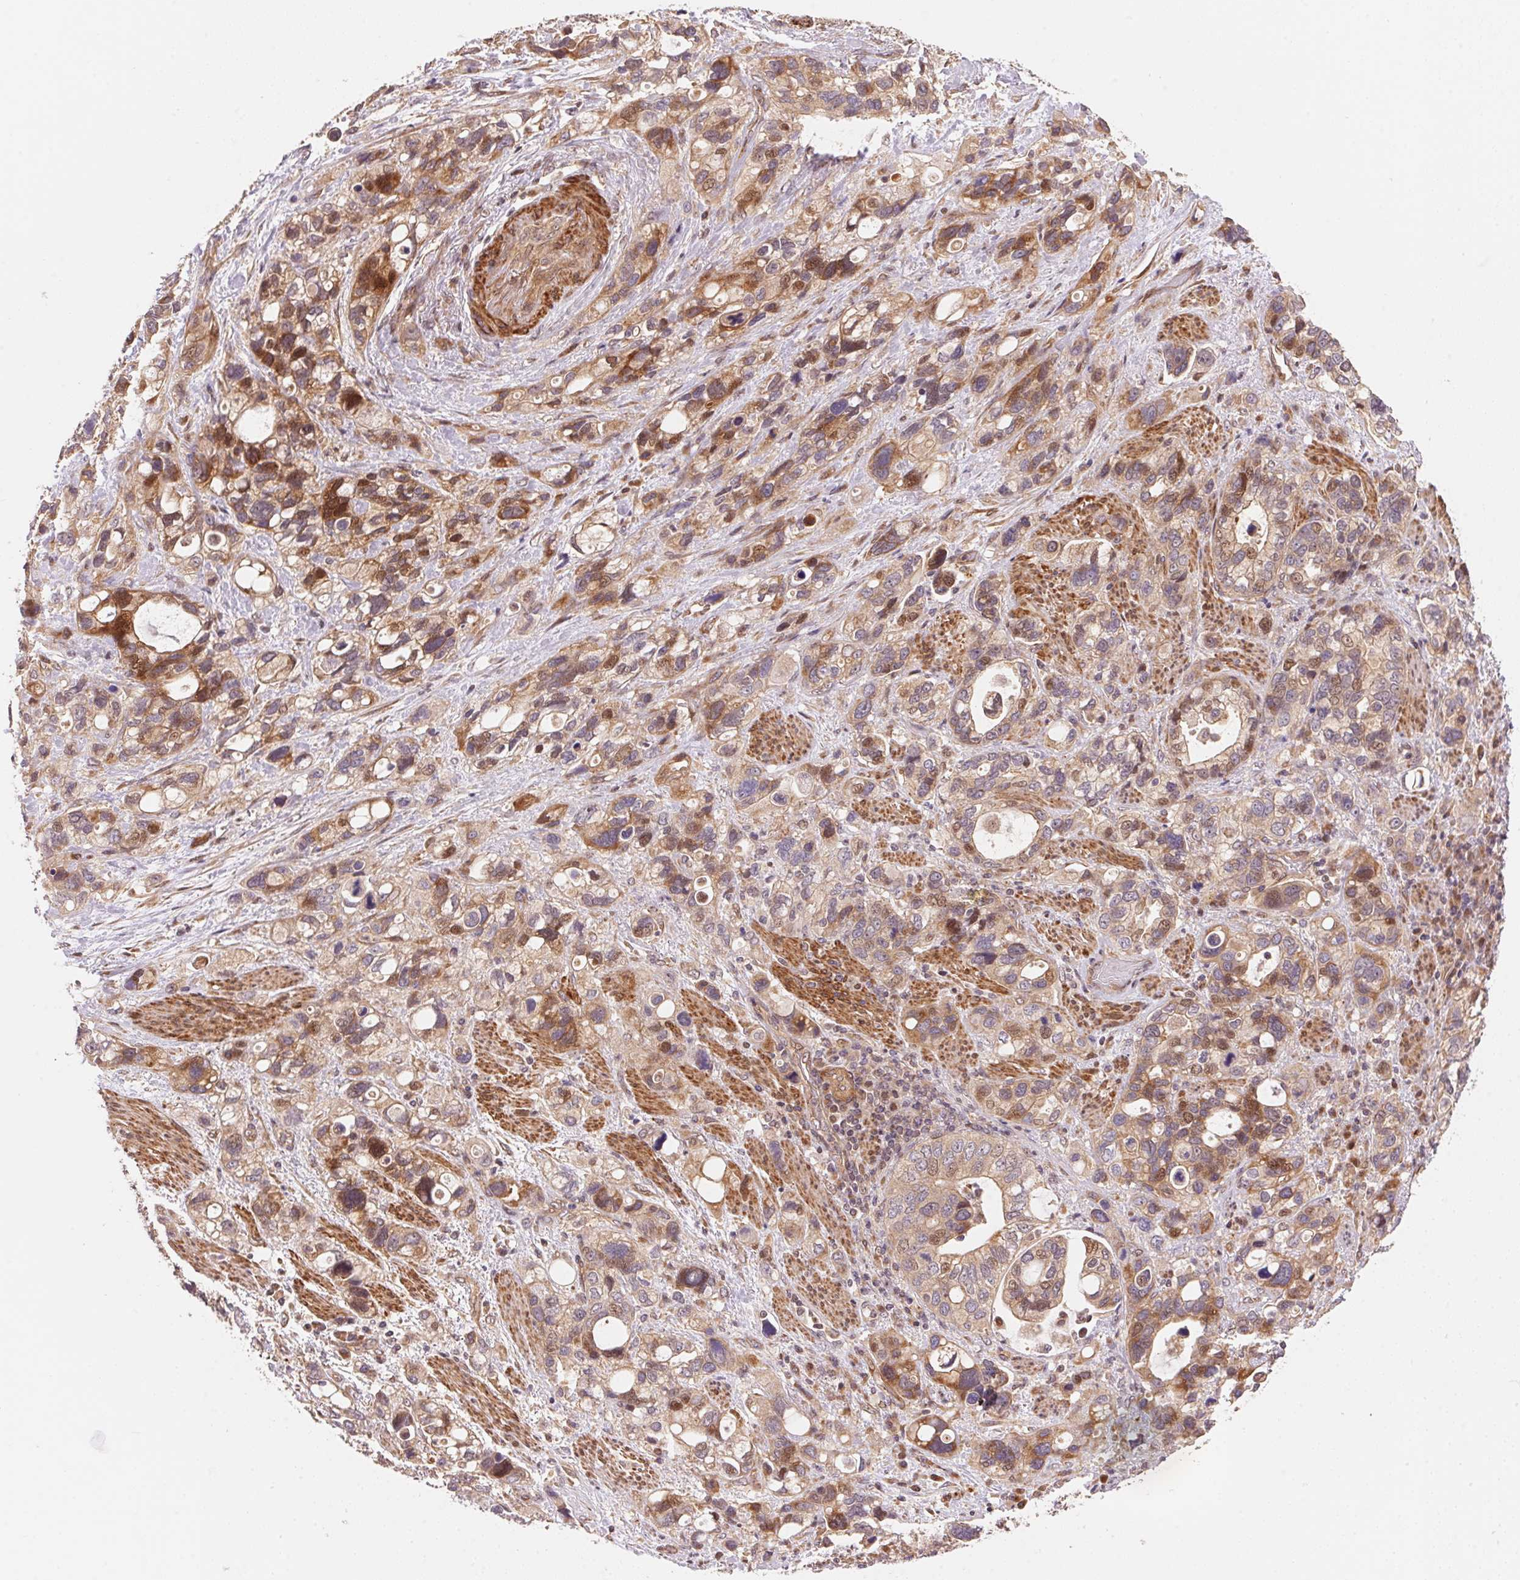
{"staining": {"intensity": "moderate", "quantity": "25%-75%", "location": "cytoplasmic/membranous"}, "tissue": "stomach cancer", "cell_type": "Tumor cells", "image_type": "cancer", "snomed": [{"axis": "morphology", "description": "Adenocarcinoma, NOS"}, {"axis": "topography", "description": "Stomach, upper"}], "caption": "Human stomach cancer stained with a protein marker shows moderate staining in tumor cells.", "gene": "TNIP2", "patient": {"sex": "female", "age": 81}}